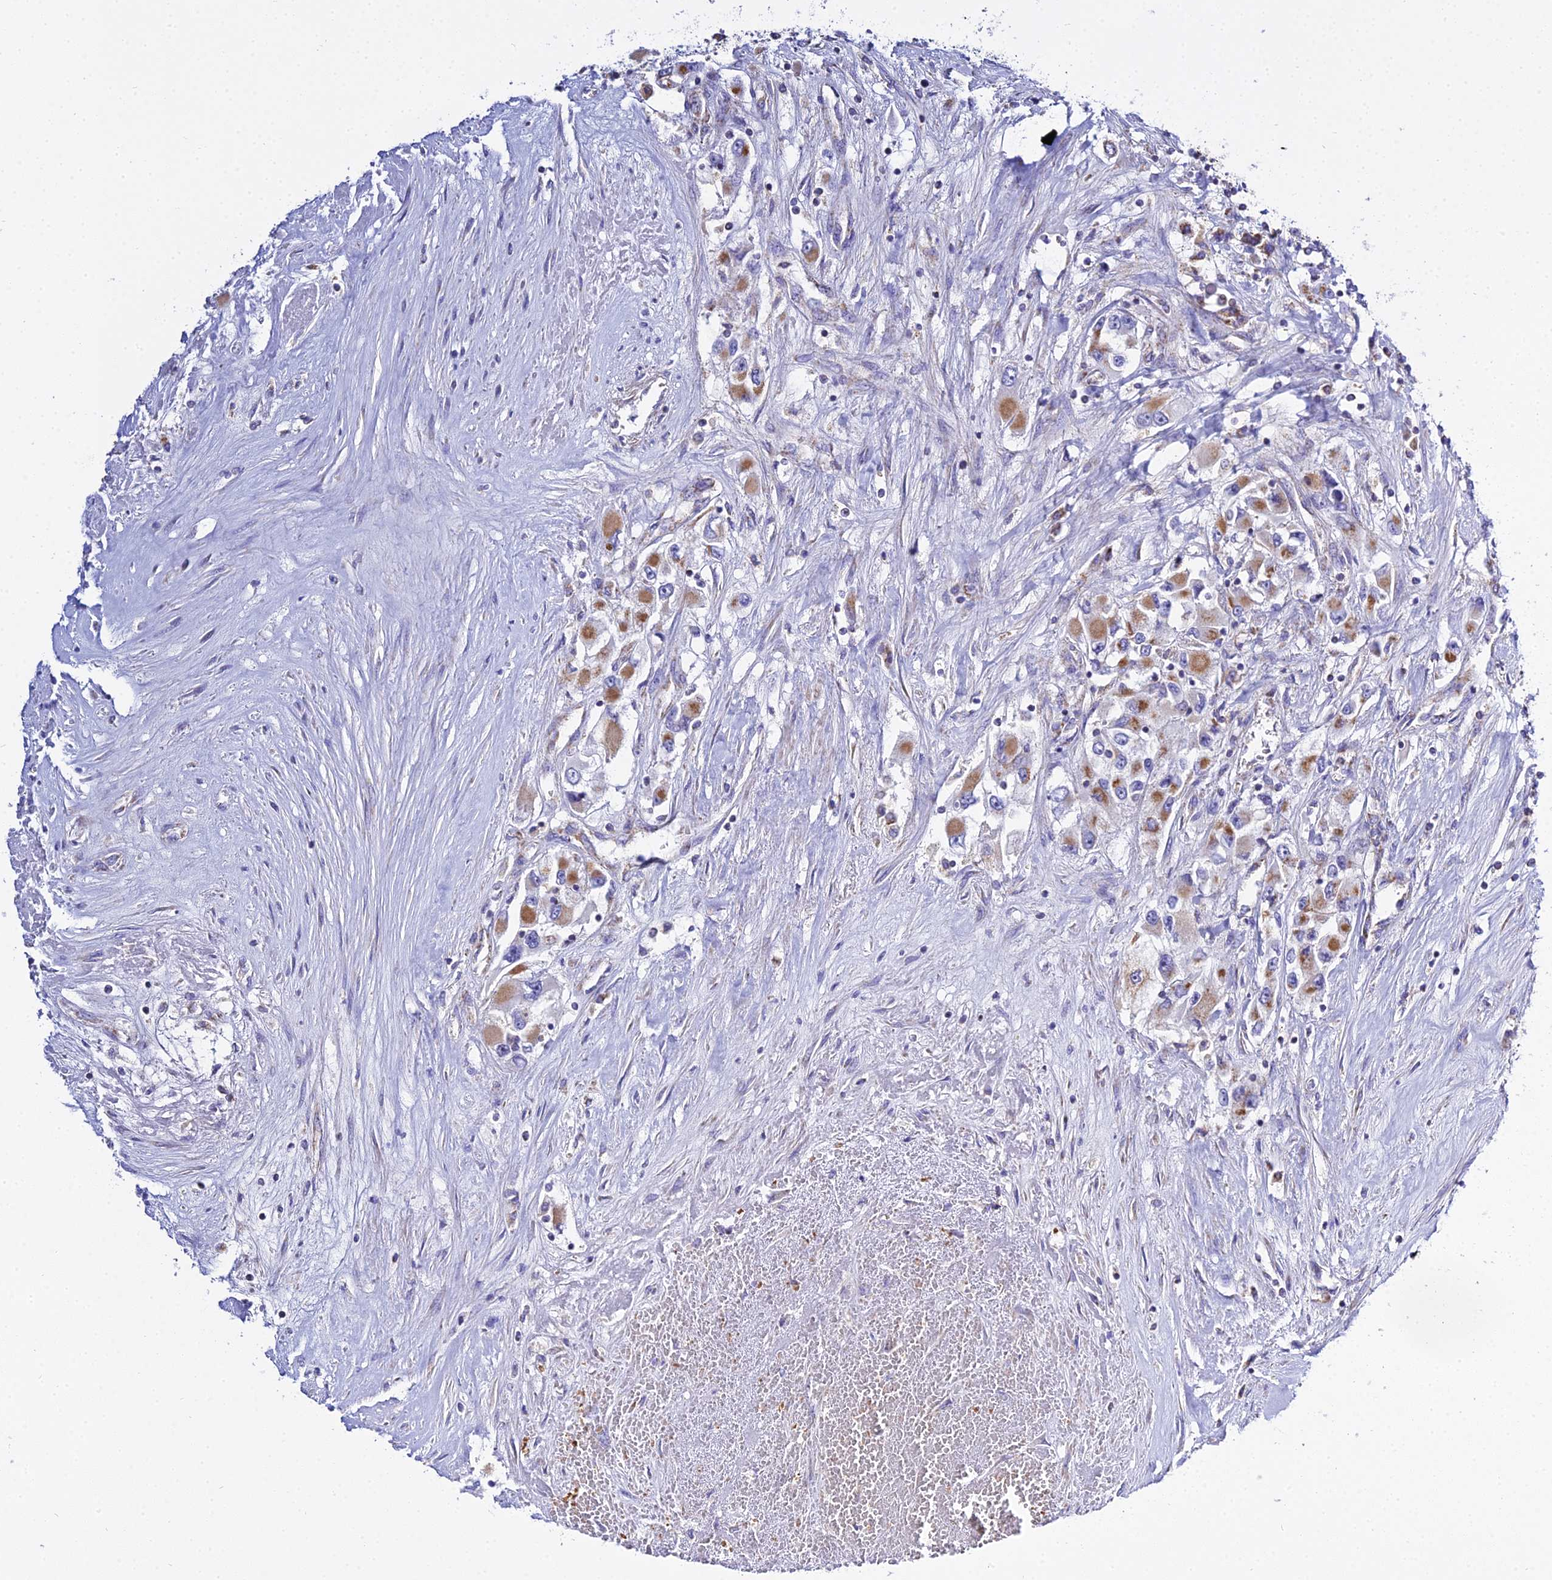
{"staining": {"intensity": "moderate", "quantity": ">75%", "location": "cytoplasmic/membranous"}, "tissue": "renal cancer", "cell_type": "Tumor cells", "image_type": "cancer", "snomed": [{"axis": "morphology", "description": "Adenocarcinoma, NOS"}, {"axis": "topography", "description": "Kidney"}], "caption": "Renal cancer stained for a protein (brown) reveals moderate cytoplasmic/membranous positive positivity in approximately >75% of tumor cells.", "gene": "TYW5", "patient": {"sex": "female", "age": 52}}